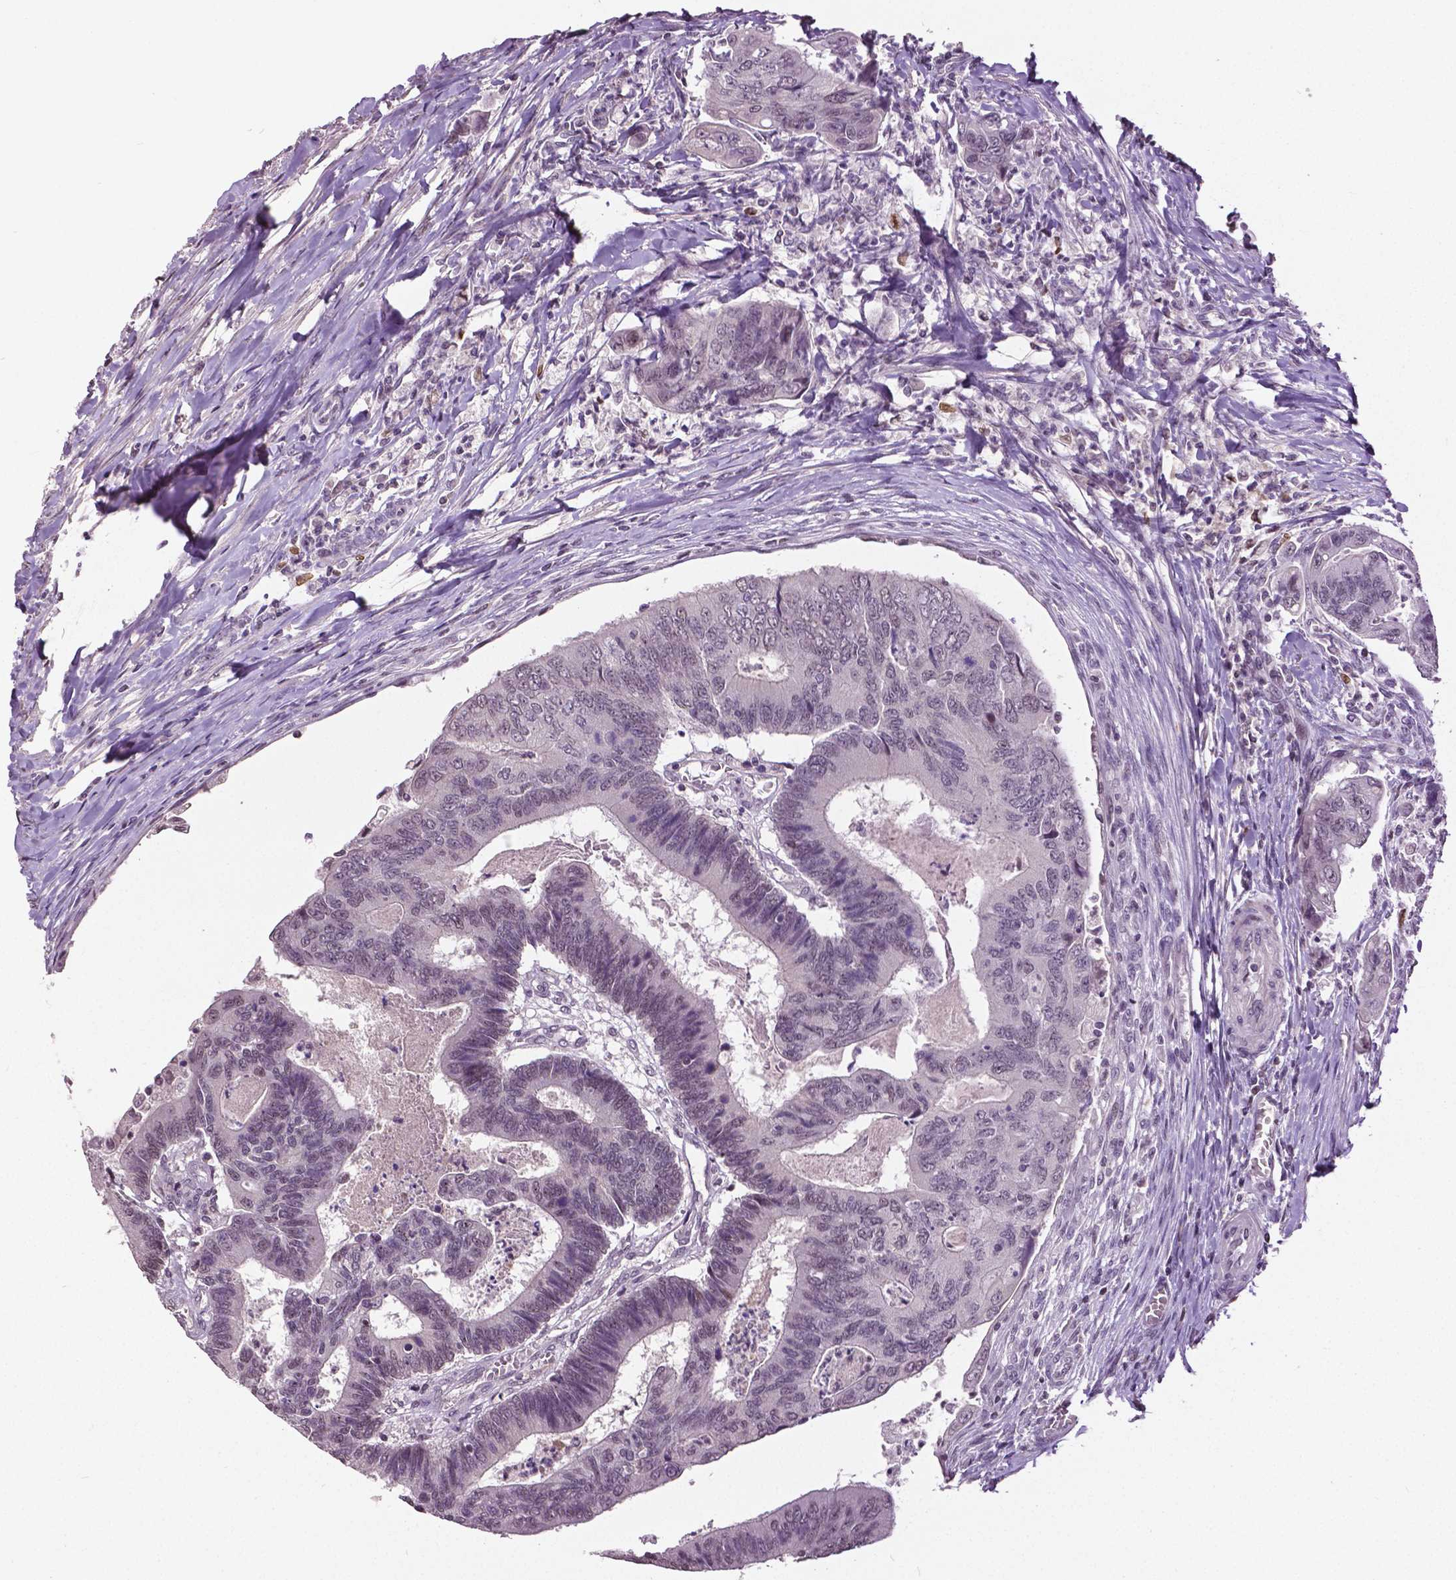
{"staining": {"intensity": "negative", "quantity": "none", "location": "none"}, "tissue": "colorectal cancer", "cell_type": "Tumor cells", "image_type": "cancer", "snomed": [{"axis": "morphology", "description": "Adenocarcinoma, NOS"}, {"axis": "topography", "description": "Colon"}], "caption": "This is an immunohistochemistry image of human adenocarcinoma (colorectal). There is no expression in tumor cells.", "gene": "DLX5", "patient": {"sex": "female", "age": 67}}